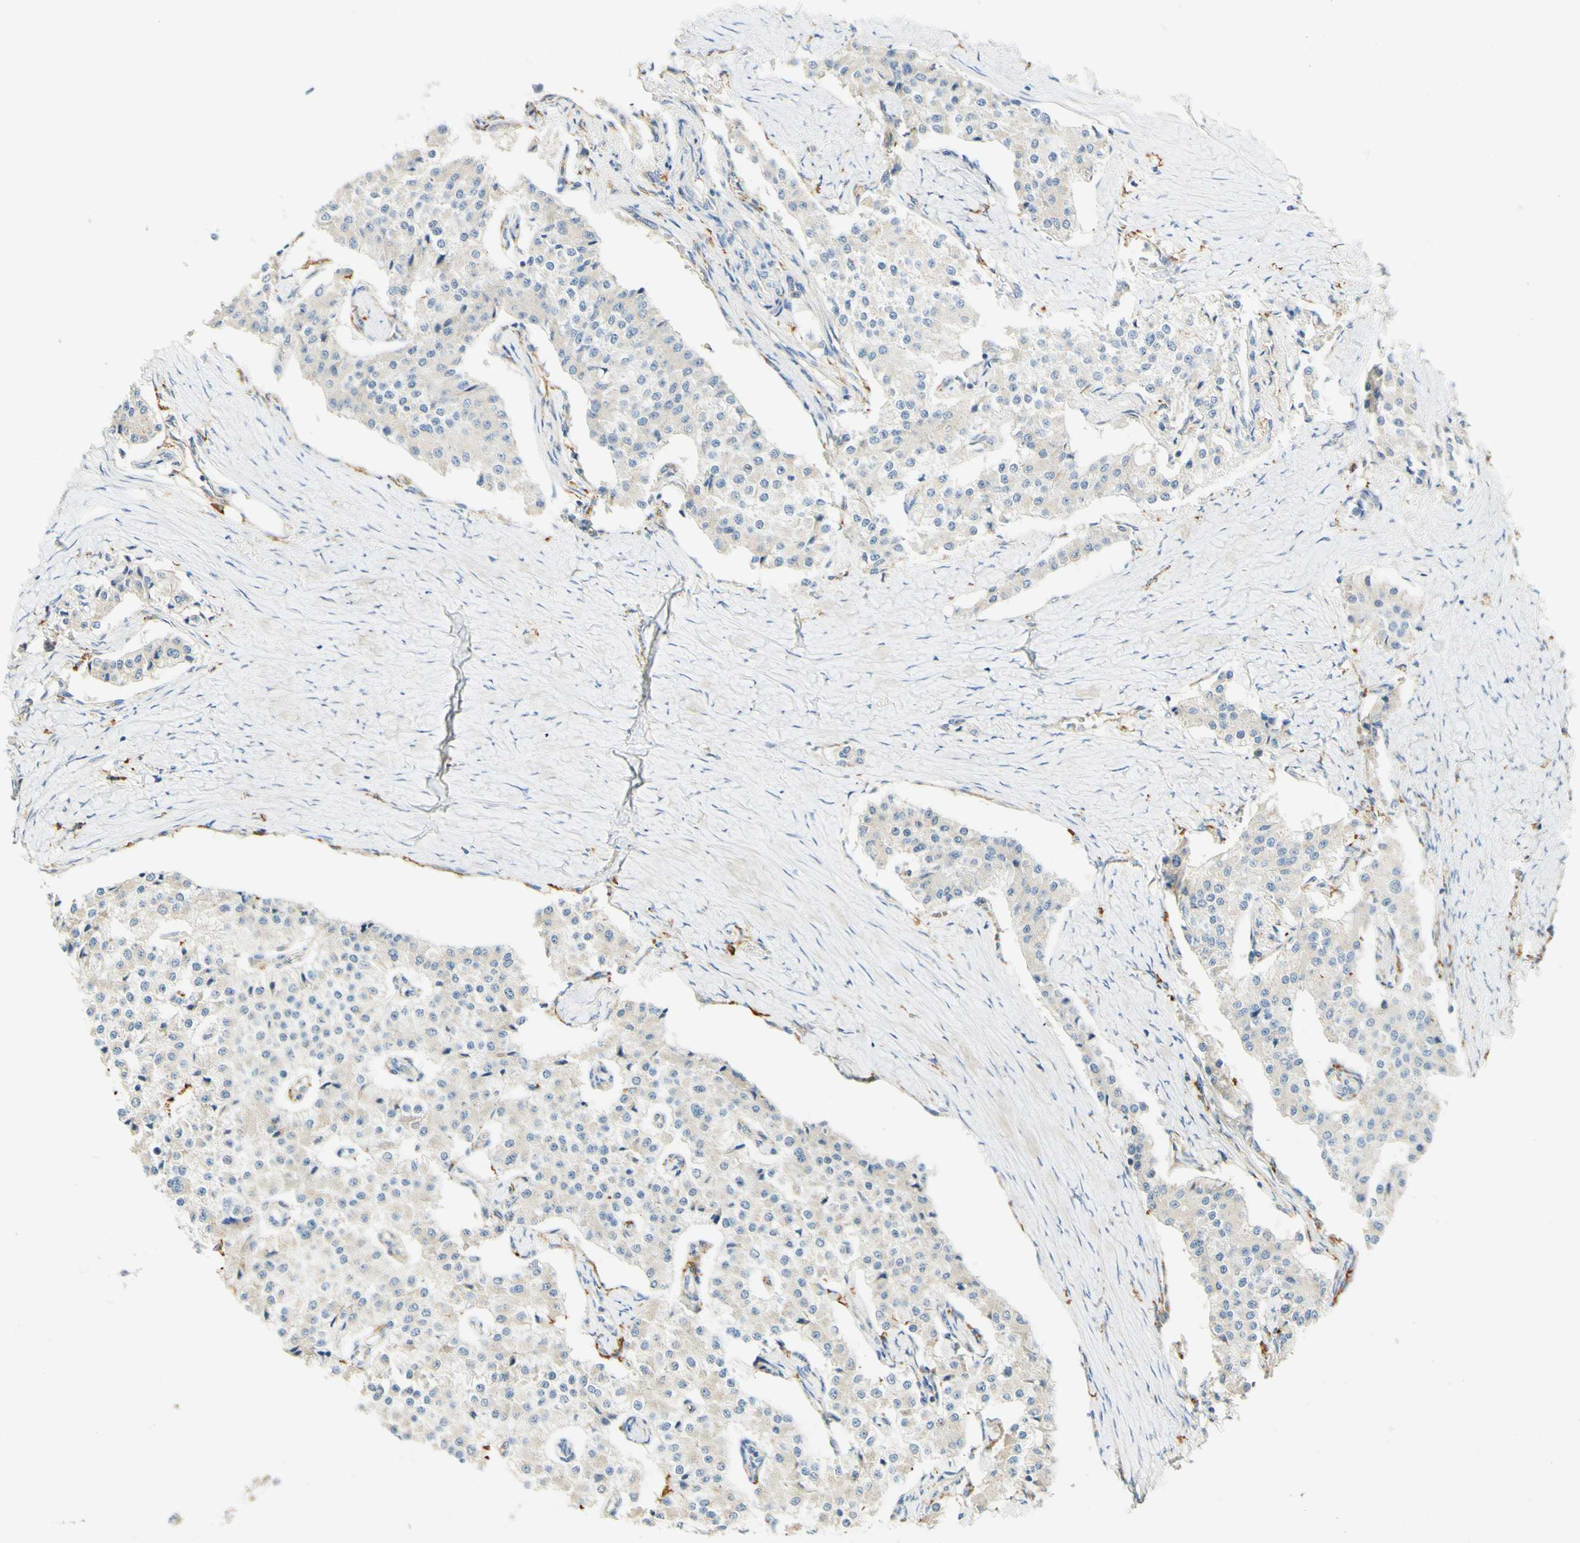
{"staining": {"intensity": "weak", "quantity": "25%-75%", "location": "cytoplasmic/membranous"}, "tissue": "carcinoid", "cell_type": "Tumor cells", "image_type": "cancer", "snomed": [{"axis": "morphology", "description": "Carcinoid, malignant, NOS"}, {"axis": "topography", "description": "Colon"}], "caption": "Malignant carcinoid stained with a protein marker exhibits weak staining in tumor cells.", "gene": "FCGRT", "patient": {"sex": "female", "age": 52}}